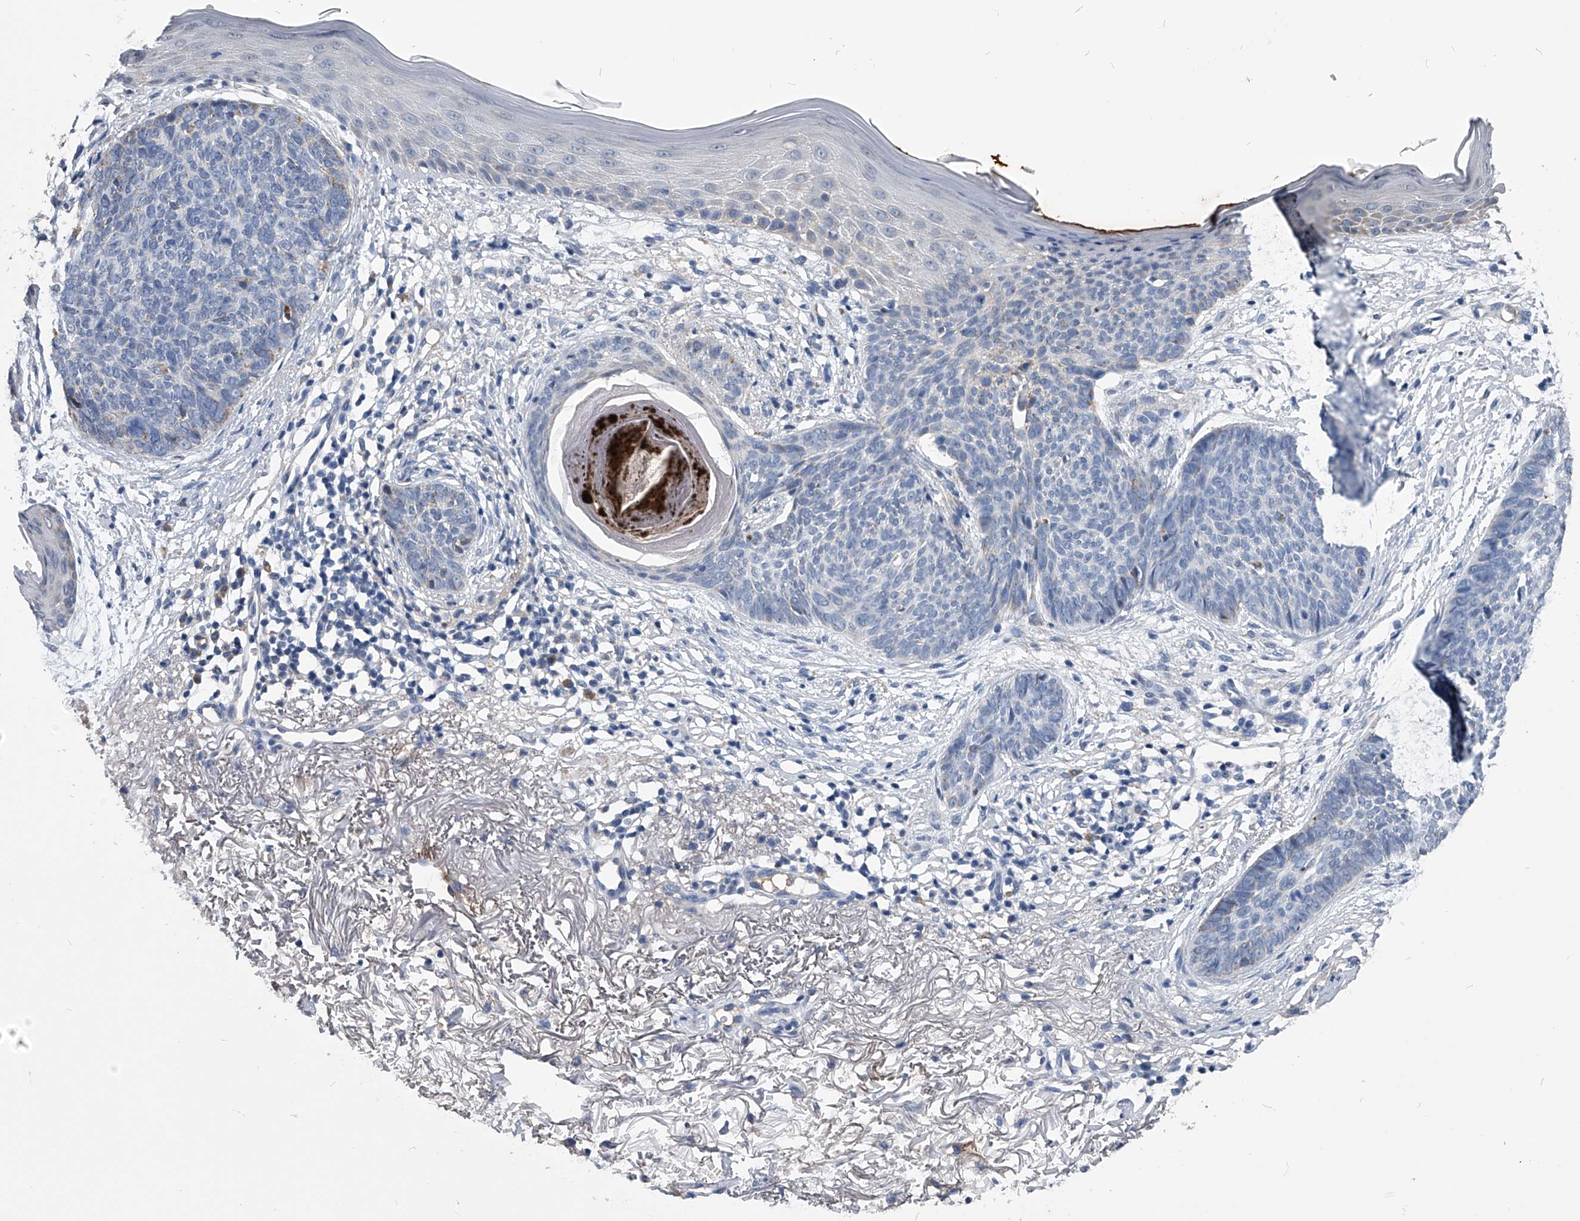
{"staining": {"intensity": "negative", "quantity": "none", "location": "none"}, "tissue": "skin cancer", "cell_type": "Tumor cells", "image_type": "cancer", "snomed": [{"axis": "morphology", "description": "Basal cell carcinoma"}, {"axis": "topography", "description": "Skin"}], "caption": "An immunohistochemistry image of skin basal cell carcinoma is shown. There is no staining in tumor cells of skin basal cell carcinoma.", "gene": "OAT", "patient": {"sex": "female", "age": 70}}